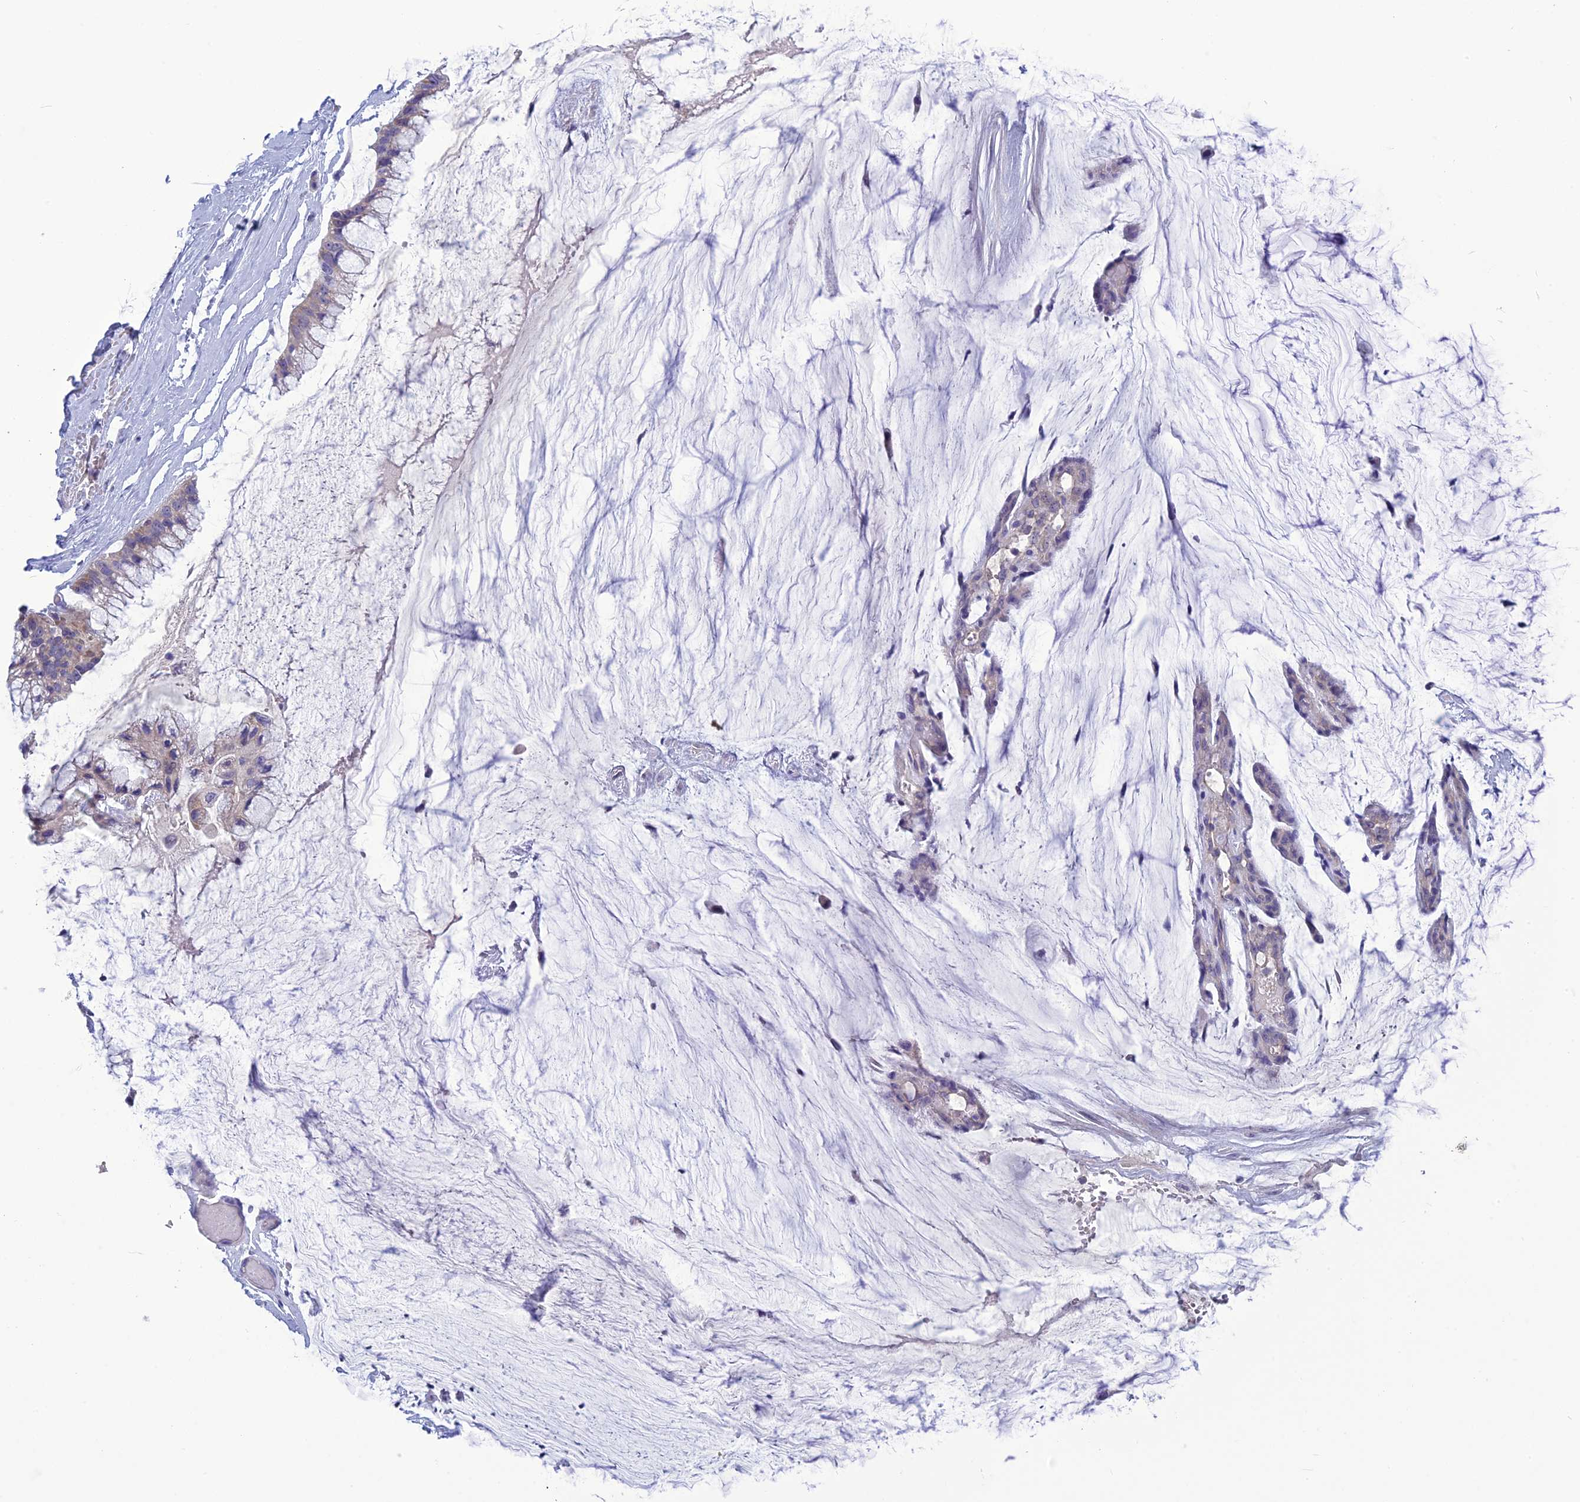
{"staining": {"intensity": "negative", "quantity": "none", "location": "none"}, "tissue": "ovarian cancer", "cell_type": "Tumor cells", "image_type": "cancer", "snomed": [{"axis": "morphology", "description": "Cystadenocarcinoma, mucinous, NOS"}, {"axis": "topography", "description": "Ovary"}], "caption": "A histopathology image of human mucinous cystadenocarcinoma (ovarian) is negative for staining in tumor cells.", "gene": "PSMF1", "patient": {"sex": "female", "age": 39}}